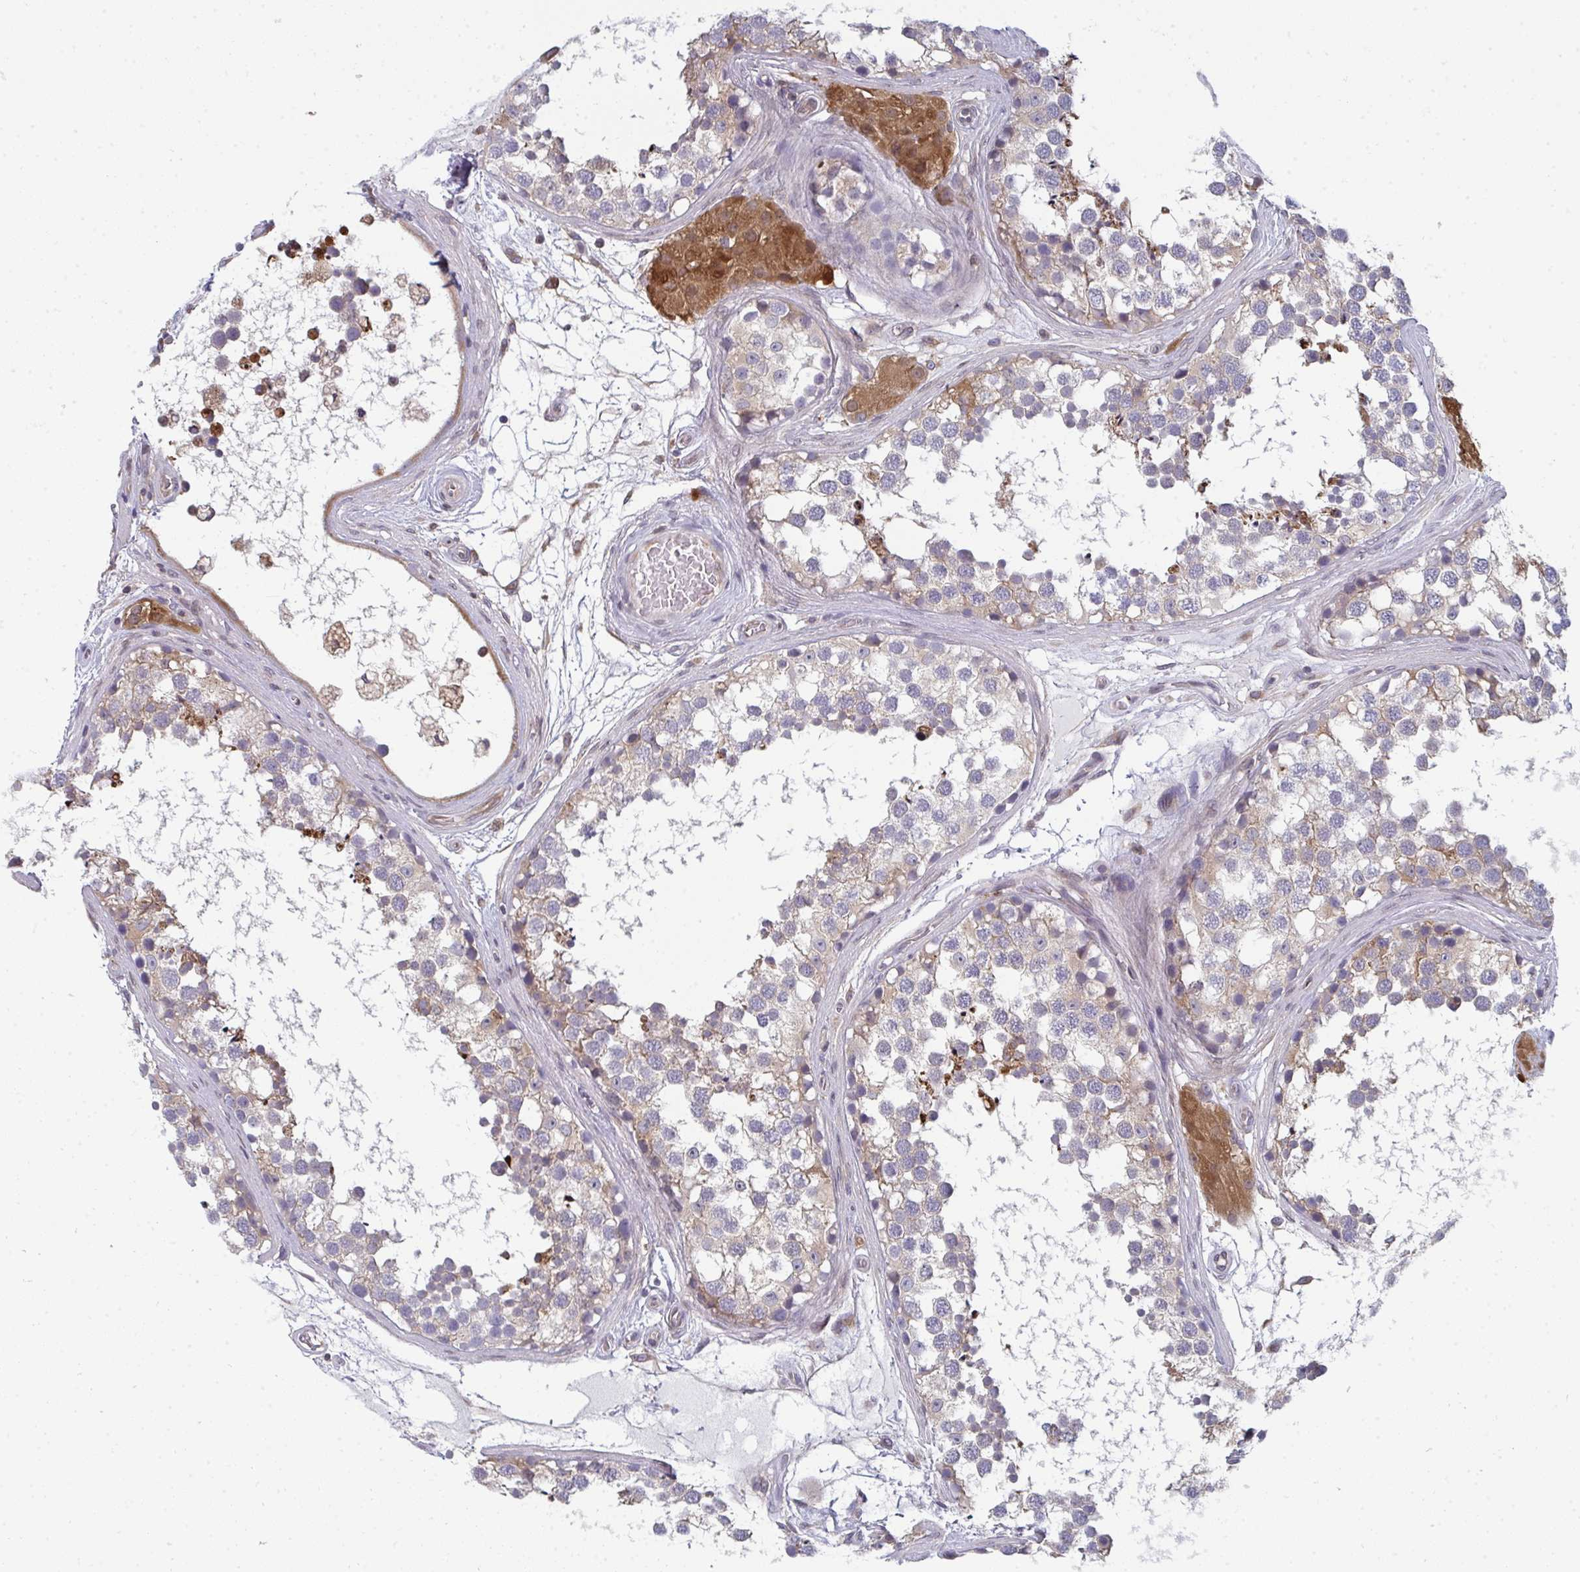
{"staining": {"intensity": "moderate", "quantity": "25%-75%", "location": "cytoplasmic/membranous"}, "tissue": "testis", "cell_type": "Cells in seminiferous ducts", "image_type": "normal", "snomed": [{"axis": "morphology", "description": "Normal tissue, NOS"}, {"axis": "morphology", "description": "Seminoma, NOS"}, {"axis": "topography", "description": "Testis"}], "caption": "Protein staining by immunohistochemistry (IHC) exhibits moderate cytoplasmic/membranous staining in approximately 25%-75% of cells in seminiferous ducts in normal testis.", "gene": "LYSMD4", "patient": {"sex": "male", "age": 65}}